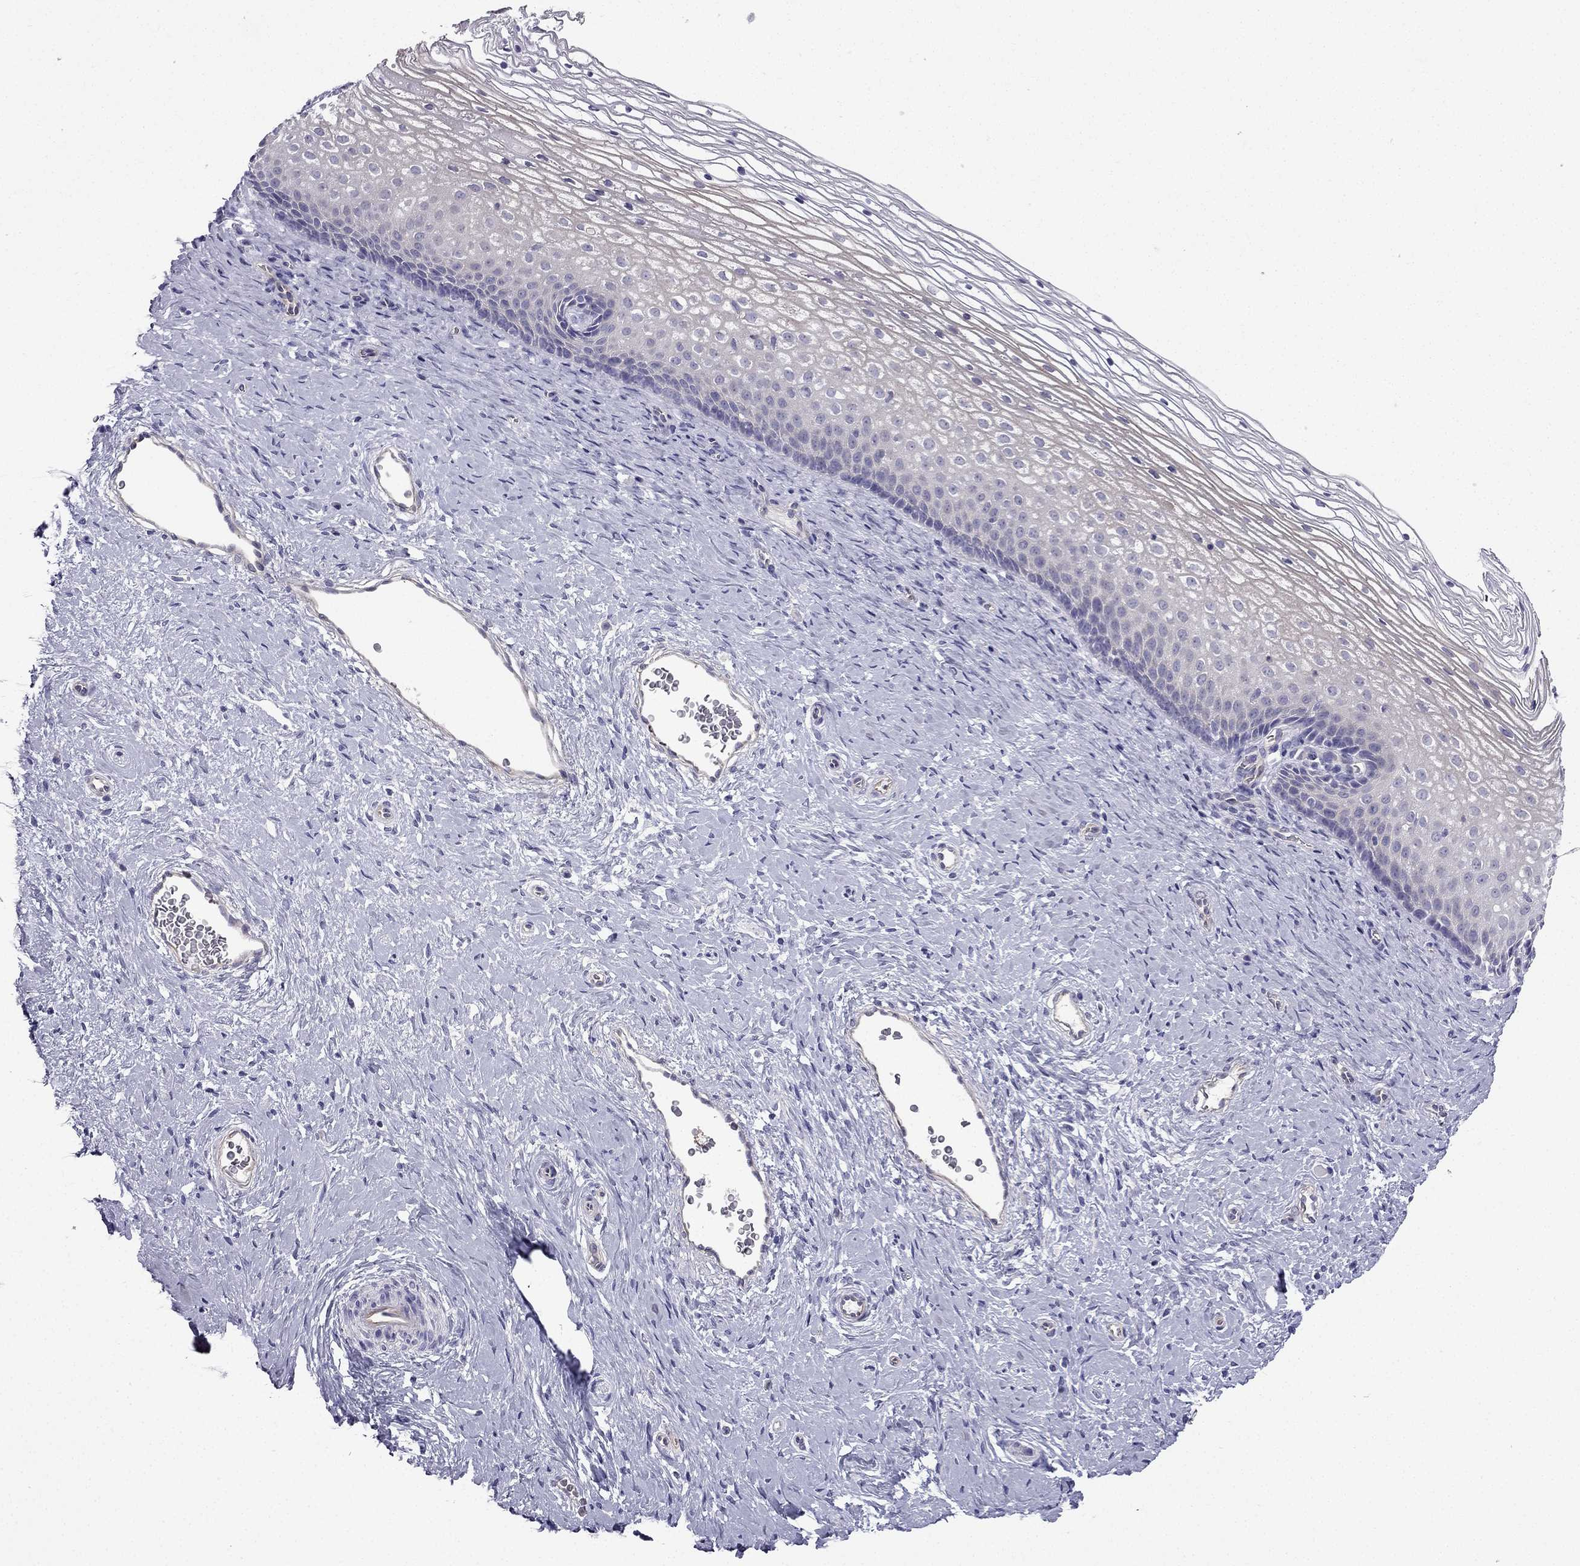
{"staining": {"intensity": "negative", "quantity": "none", "location": "none"}, "tissue": "cervix", "cell_type": "Squamous epithelial cells", "image_type": "normal", "snomed": [{"axis": "morphology", "description": "Normal tissue, NOS"}, {"axis": "topography", "description": "Cervix"}], "caption": "The photomicrograph reveals no significant positivity in squamous epithelial cells of cervix.", "gene": "GJA8", "patient": {"sex": "female", "age": 34}}